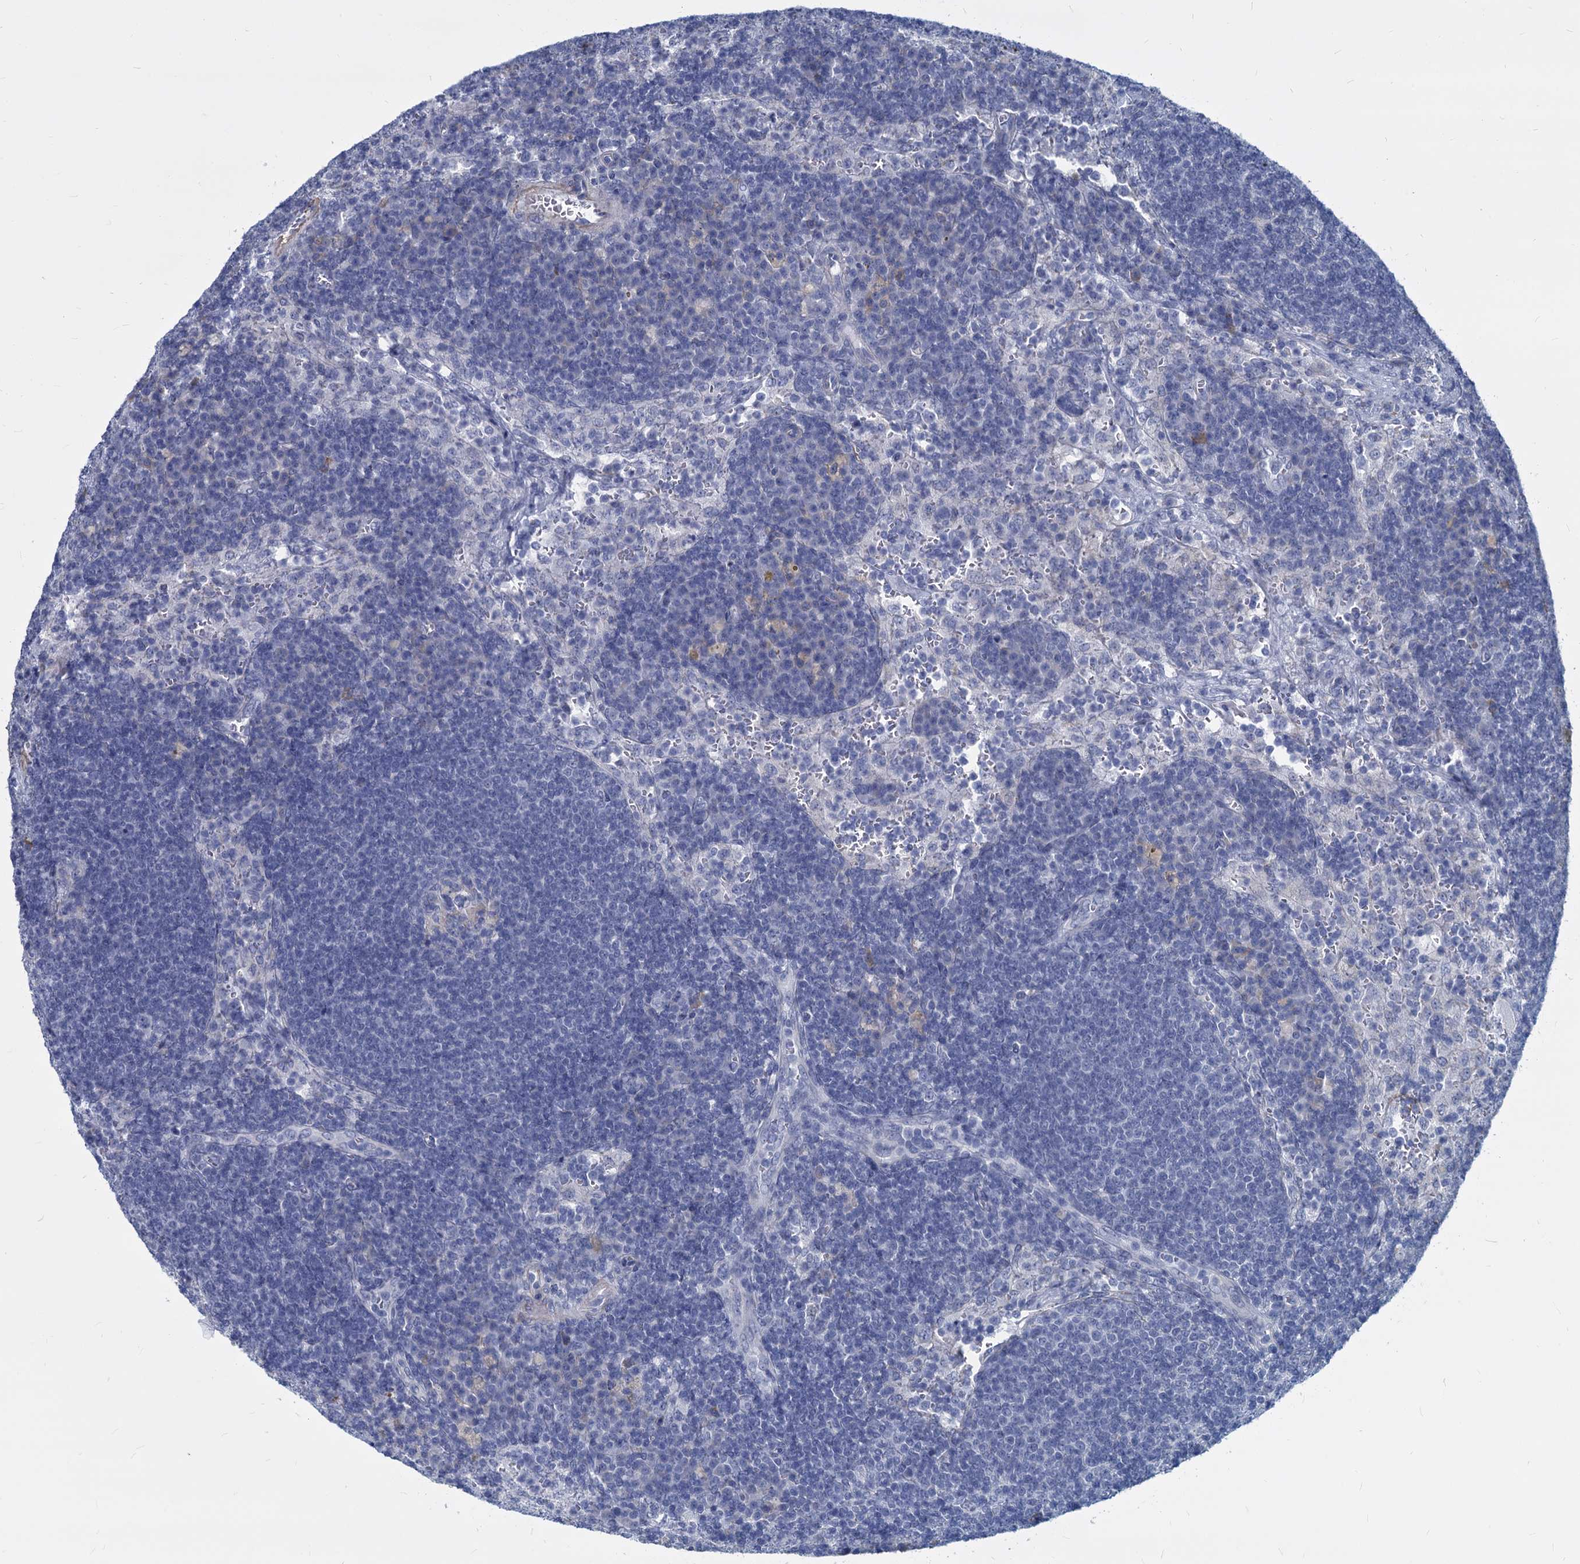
{"staining": {"intensity": "negative", "quantity": "none", "location": "none"}, "tissue": "lymph node", "cell_type": "Germinal center cells", "image_type": "normal", "snomed": [{"axis": "morphology", "description": "Normal tissue, NOS"}, {"axis": "topography", "description": "Lymph node"}], "caption": "This is an IHC histopathology image of unremarkable lymph node. There is no expression in germinal center cells.", "gene": "GSTM3", "patient": {"sex": "female", "age": 70}}